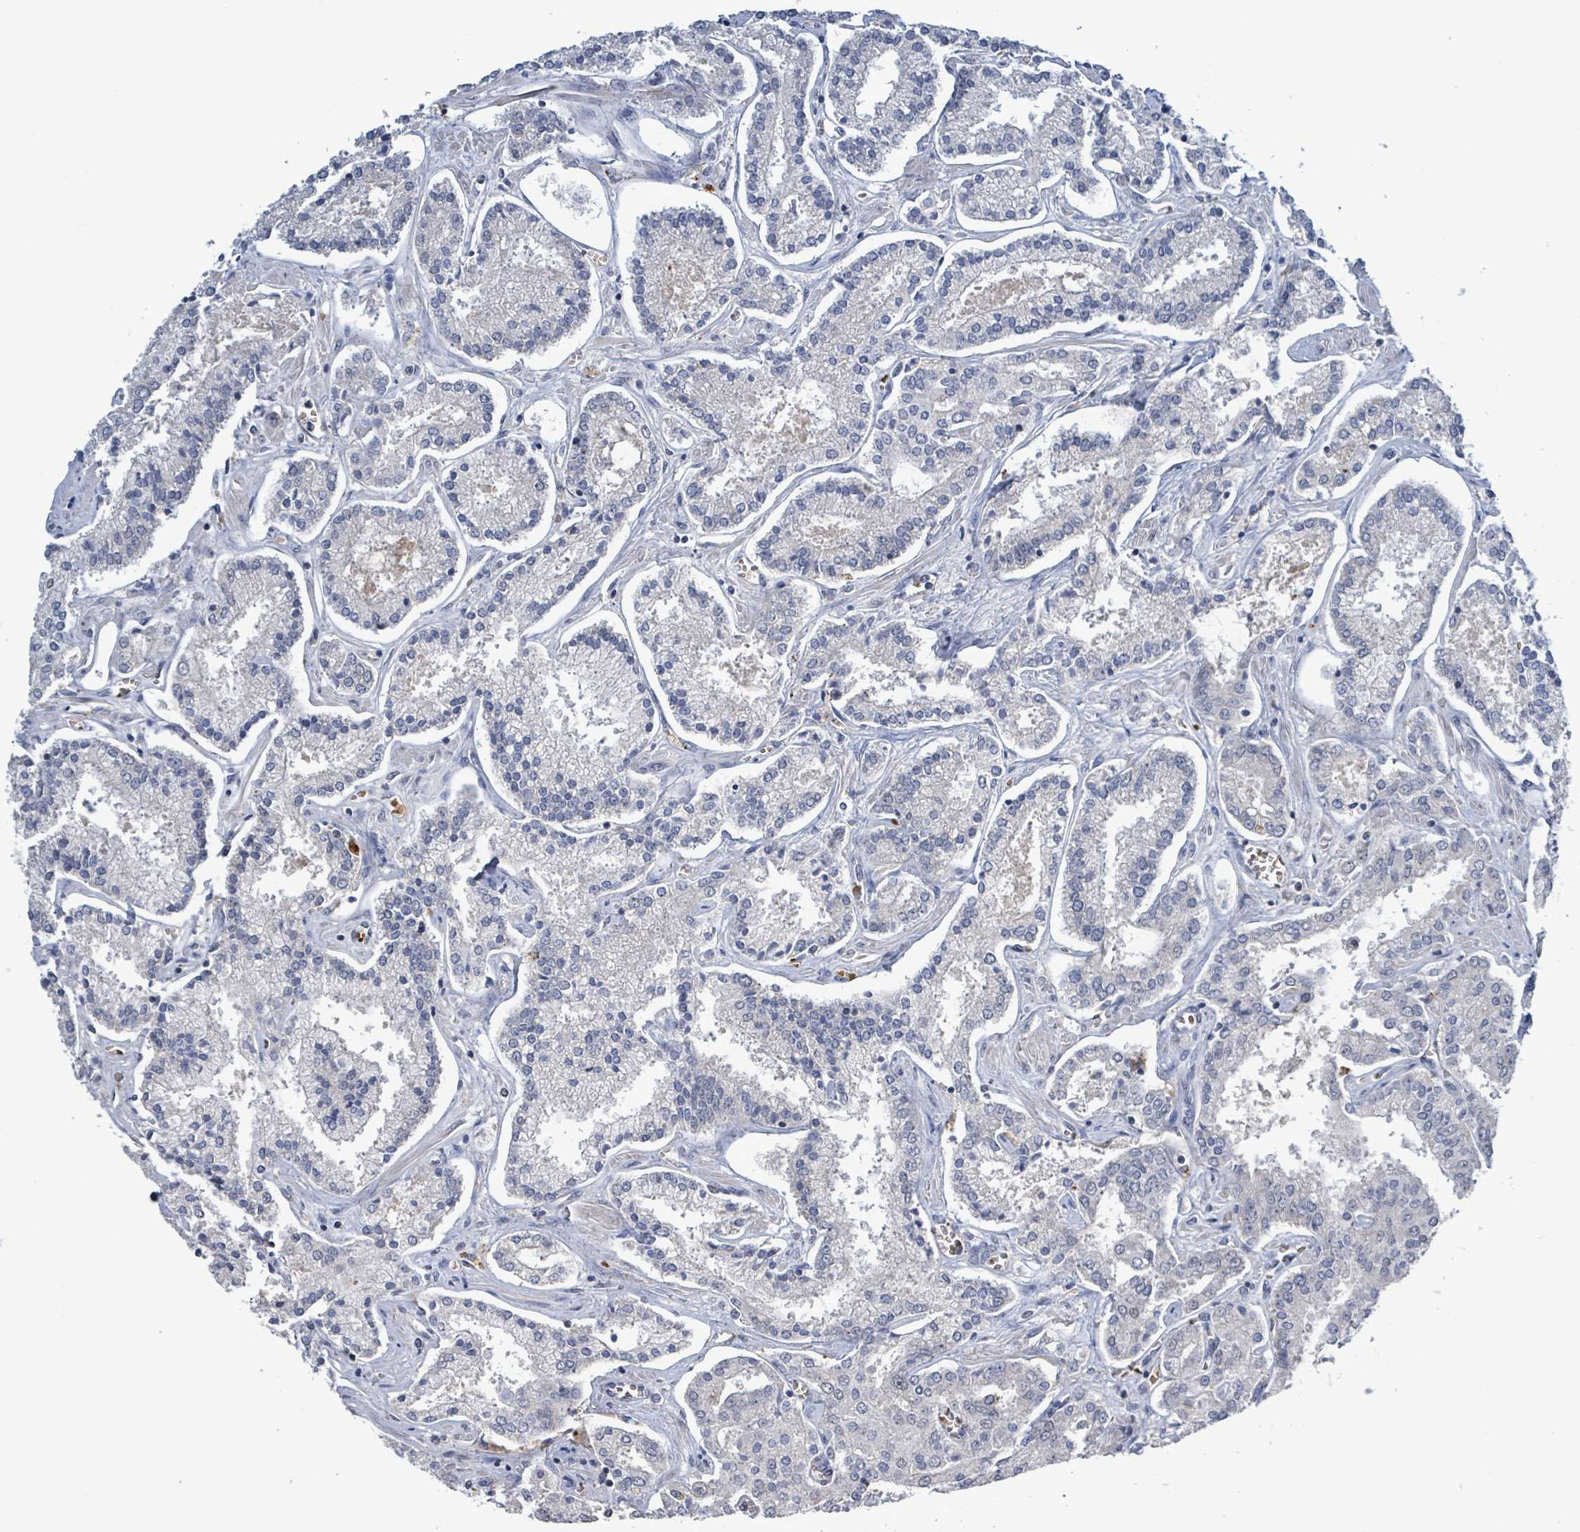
{"staining": {"intensity": "negative", "quantity": "none", "location": "none"}, "tissue": "prostate cancer", "cell_type": "Tumor cells", "image_type": "cancer", "snomed": [{"axis": "morphology", "description": "Adenocarcinoma, High grade"}, {"axis": "topography", "description": "Prostate"}], "caption": "IHC image of human prostate cancer (adenocarcinoma (high-grade)) stained for a protein (brown), which displays no staining in tumor cells.", "gene": "SEBOX", "patient": {"sex": "male", "age": 71}}